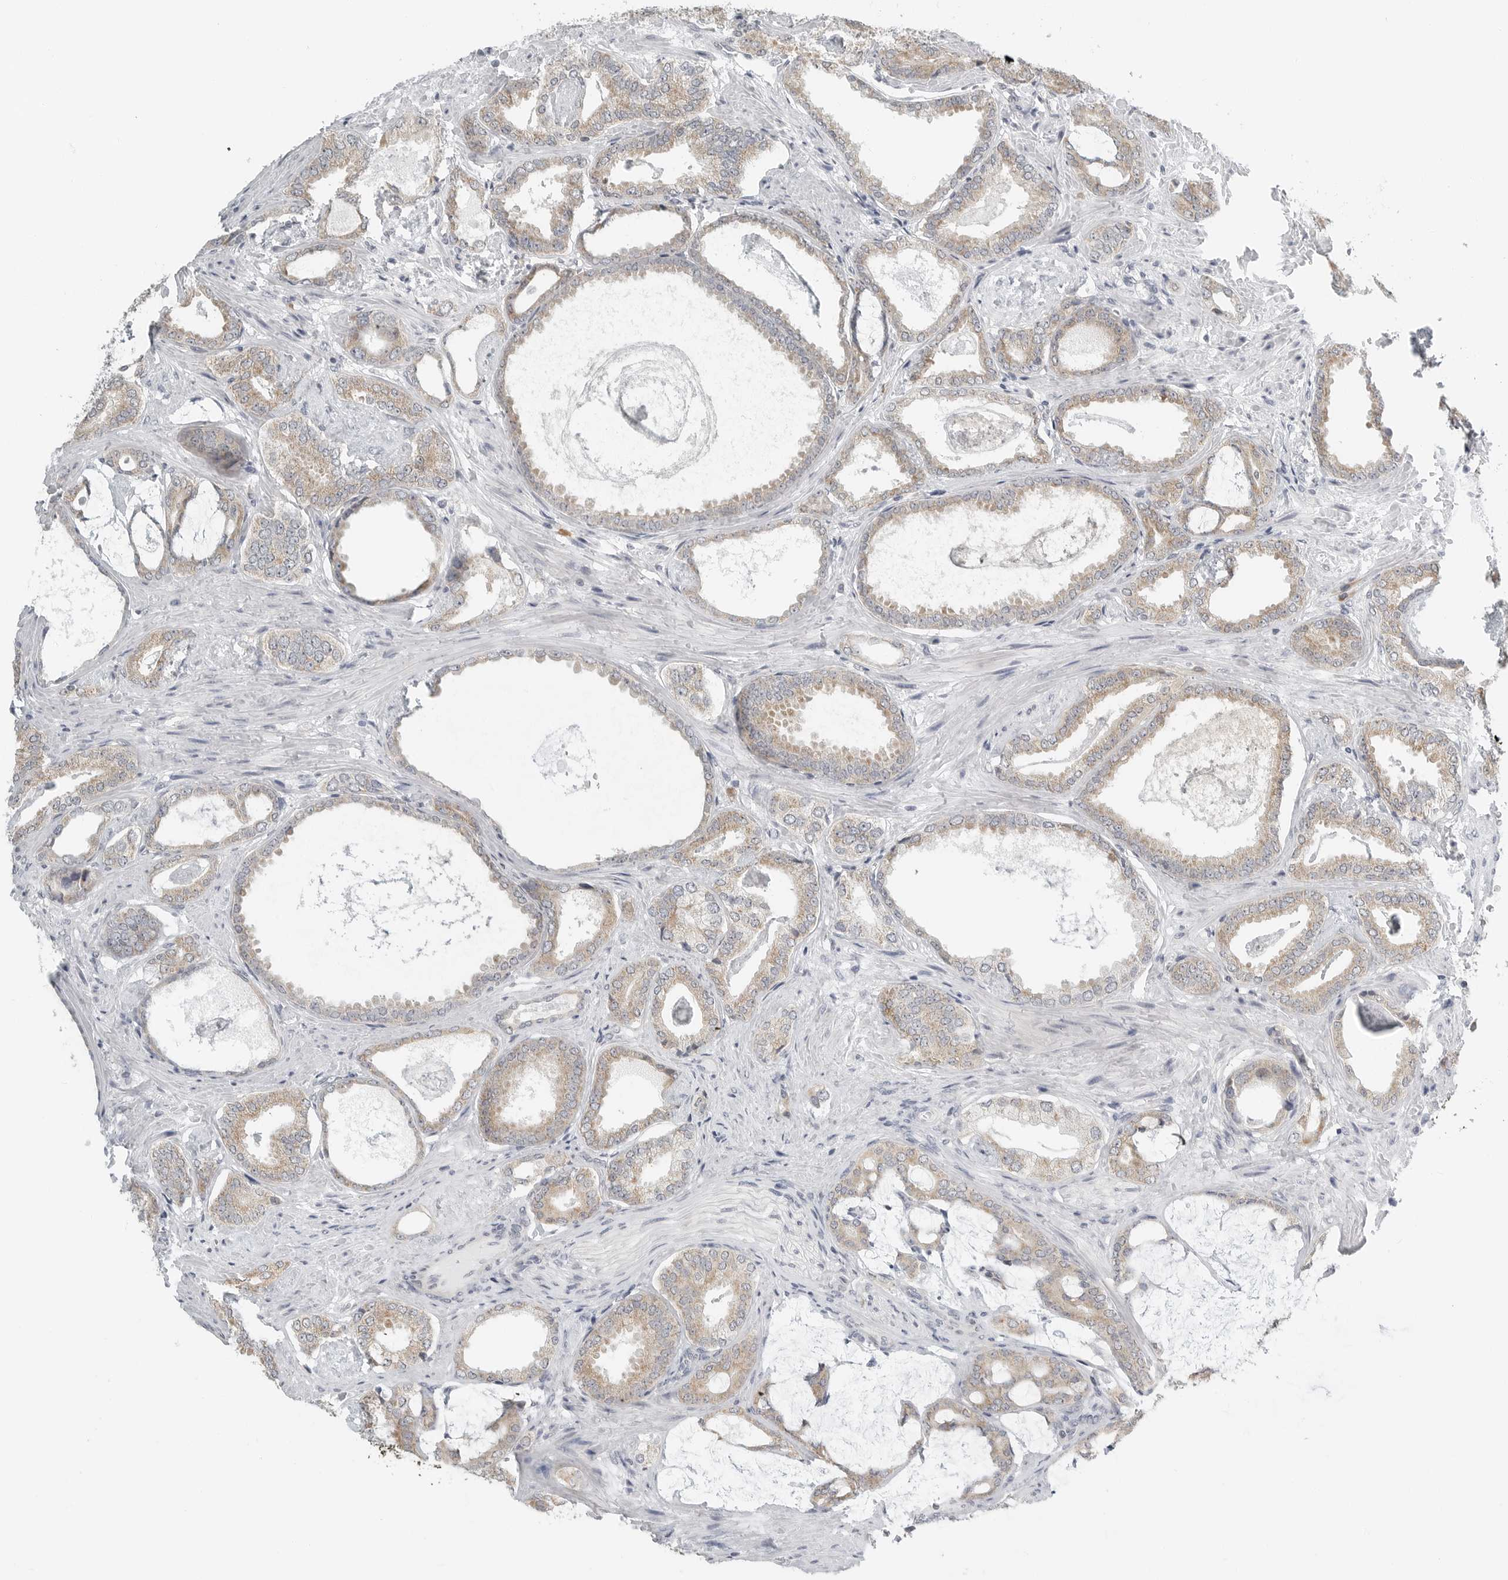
{"staining": {"intensity": "weak", "quantity": ">75%", "location": "cytoplasmic/membranous"}, "tissue": "prostate cancer", "cell_type": "Tumor cells", "image_type": "cancer", "snomed": [{"axis": "morphology", "description": "Adenocarcinoma, Low grade"}, {"axis": "topography", "description": "Prostate"}], "caption": "Protein staining by immunohistochemistry (IHC) shows weak cytoplasmic/membranous positivity in approximately >75% of tumor cells in prostate adenocarcinoma (low-grade).", "gene": "IL12RB2", "patient": {"sex": "male", "age": 71}}